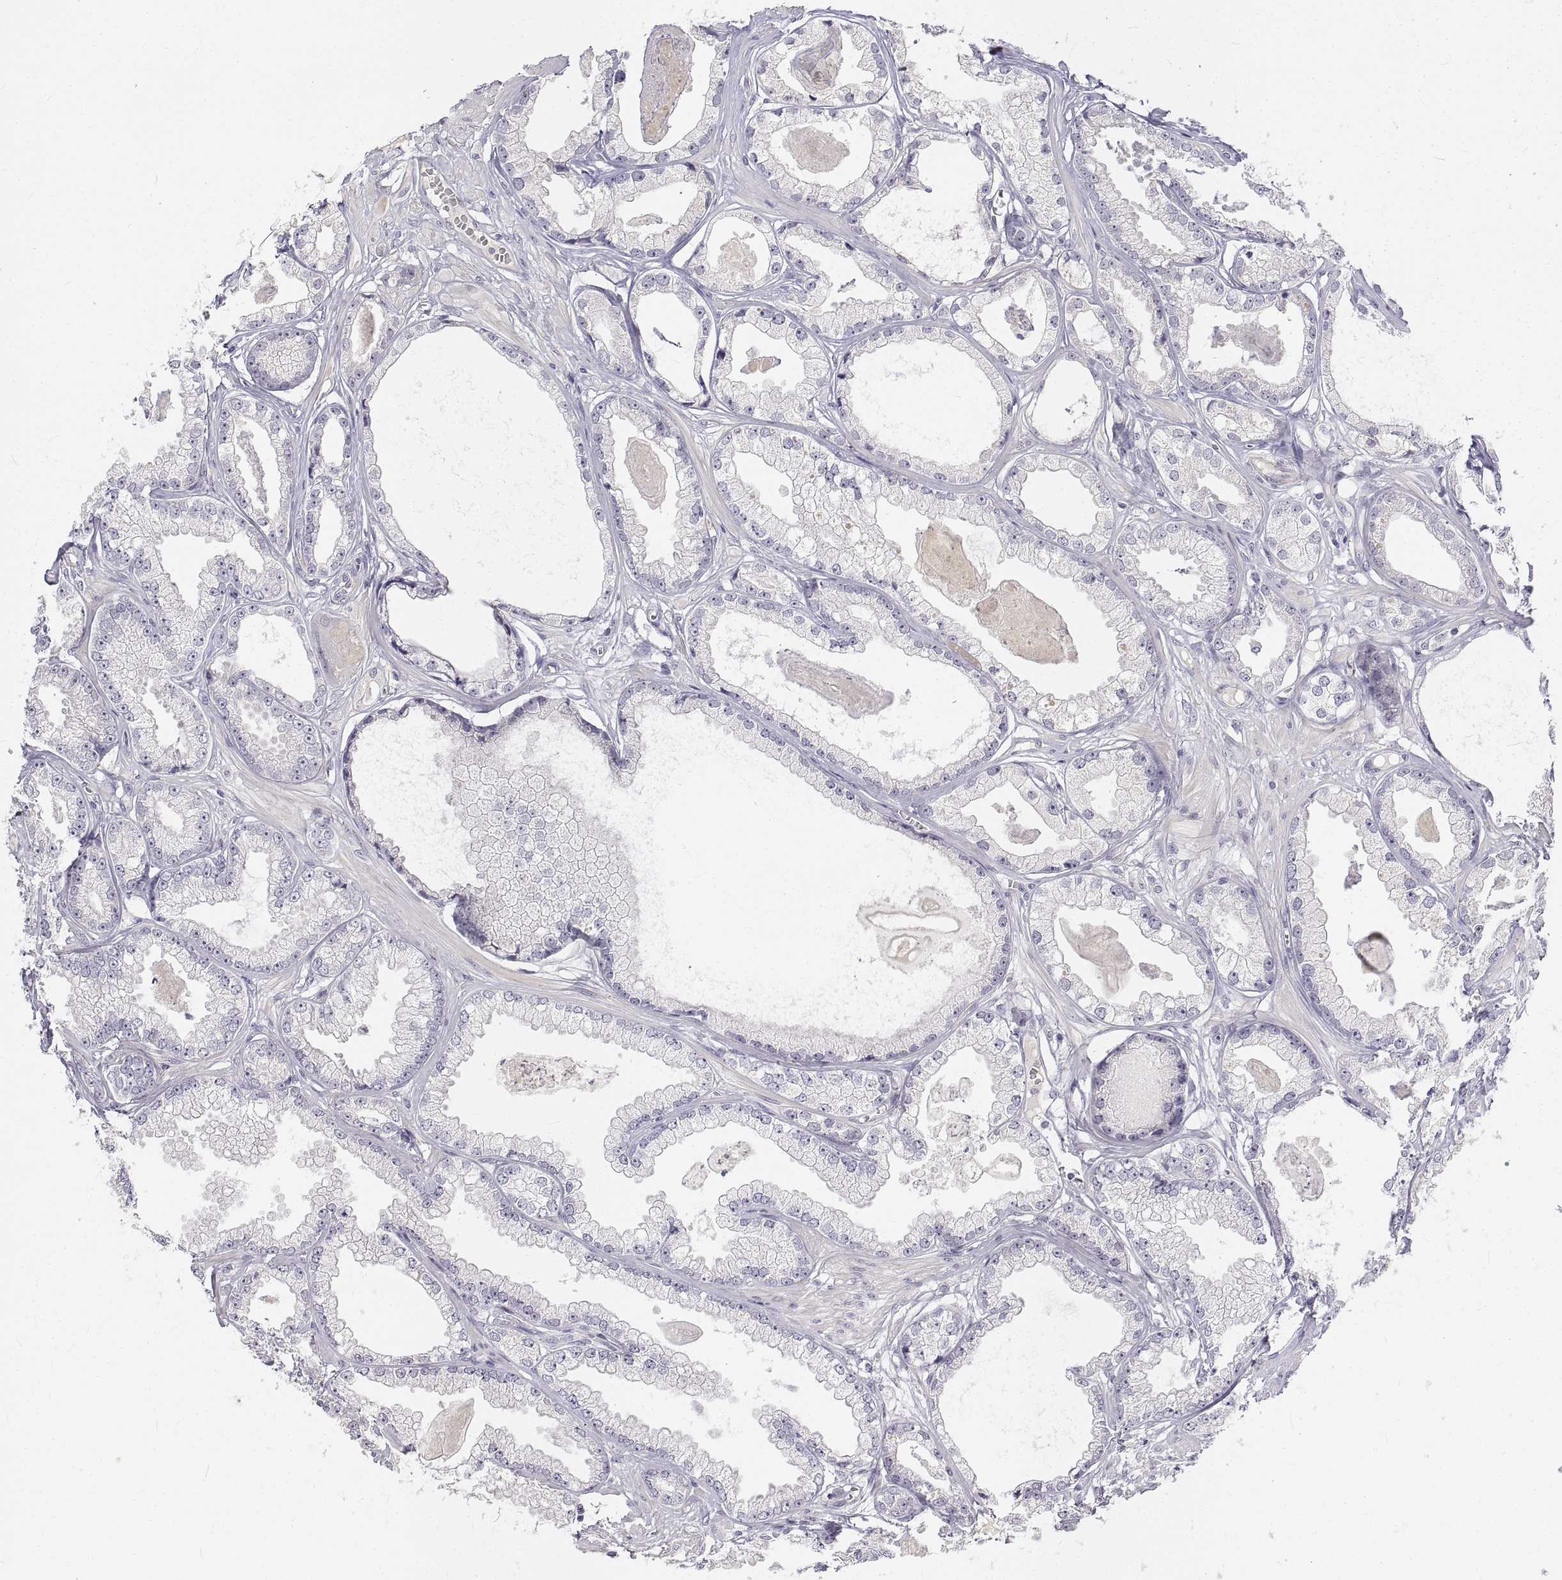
{"staining": {"intensity": "negative", "quantity": "none", "location": "none"}, "tissue": "prostate cancer", "cell_type": "Tumor cells", "image_type": "cancer", "snomed": [{"axis": "morphology", "description": "Adenocarcinoma, Low grade"}, {"axis": "topography", "description": "Prostate"}], "caption": "A high-resolution histopathology image shows immunohistochemistry (IHC) staining of prostate cancer (adenocarcinoma (low-grade)), which demonstrates no significant positivity in tumor cells. (DAB immunohistochemistry (IHC), high magnification).", "gene": "ANO2", "patient": {"sex": "male", "age": 64}}